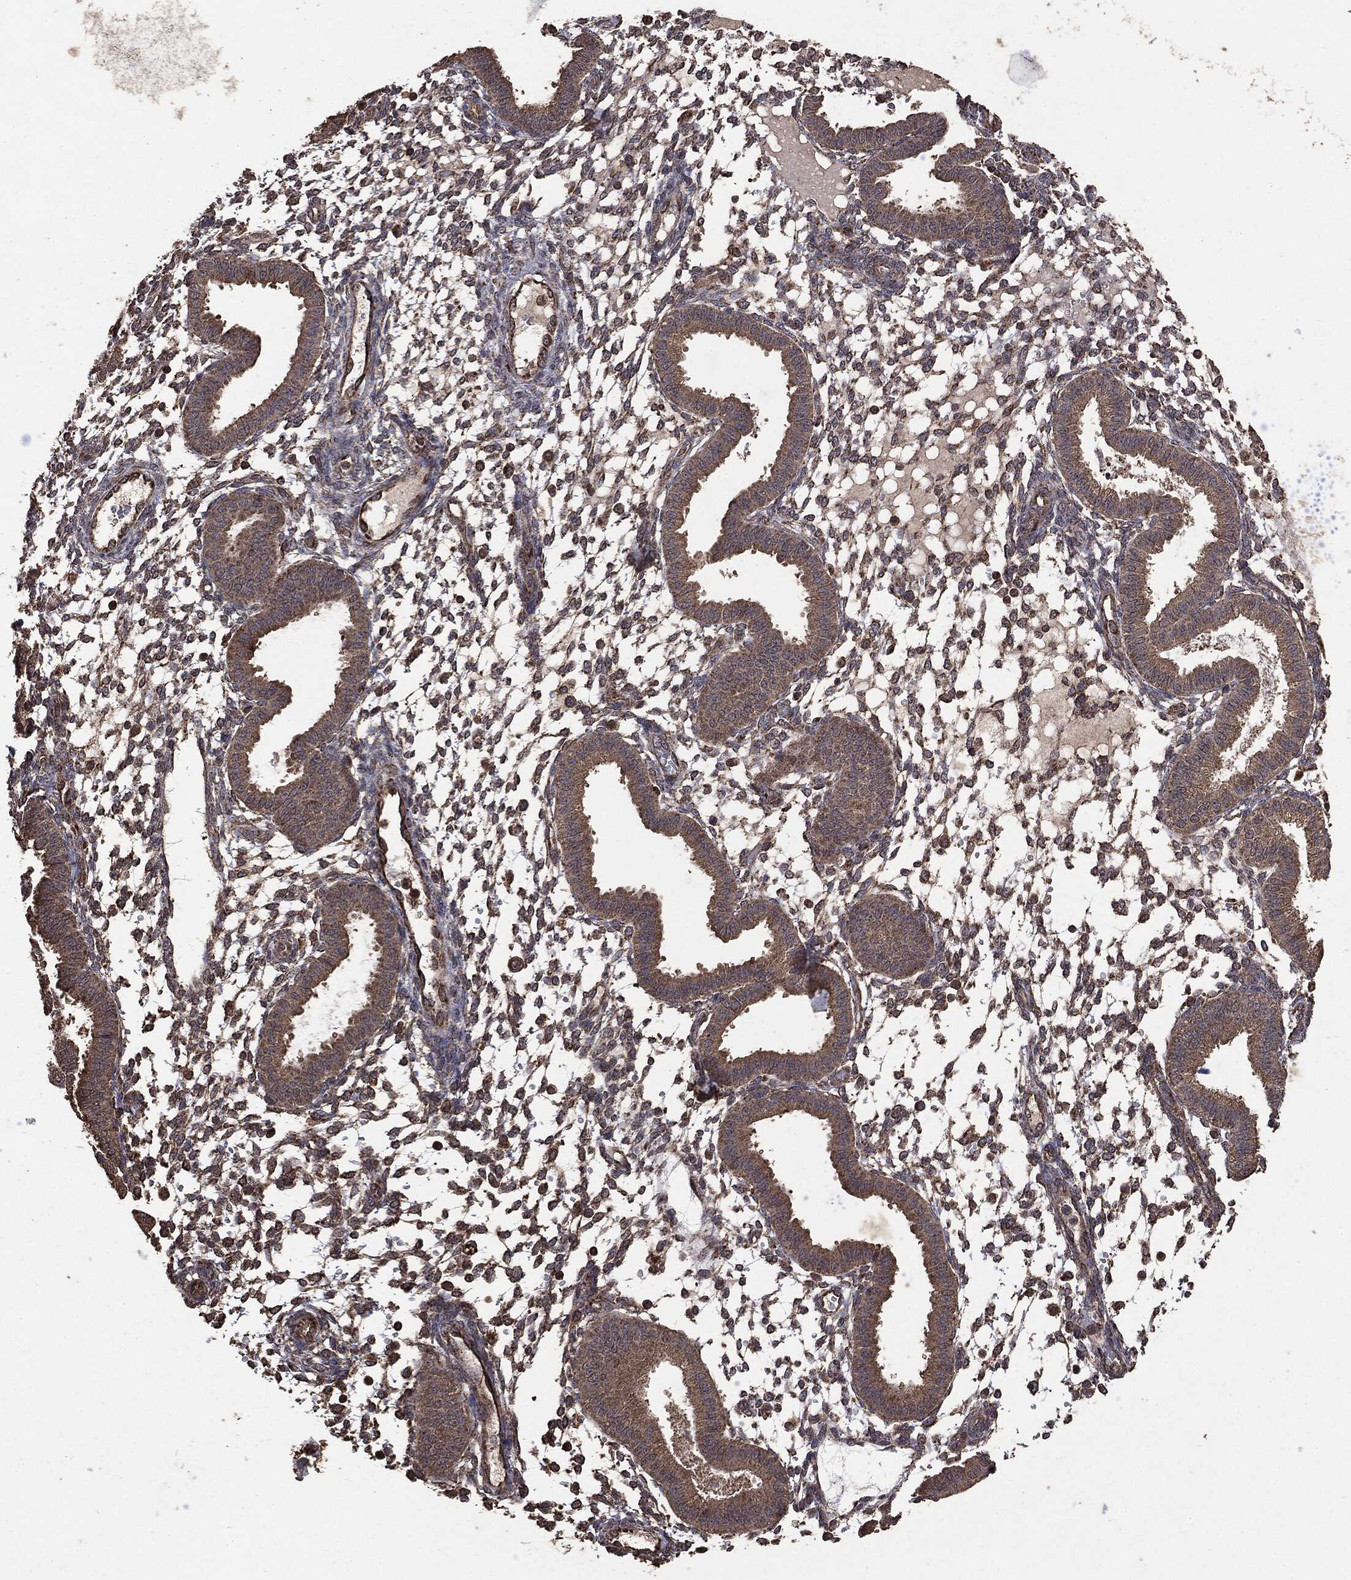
{"staining": {"intensity": "moderate", "quantity": ">75%", "location": "cytoplasmic/membranous"}, "tissue": "endometrium", "cell_type": "Cells in endometrial stroma", "image_type": "normal", "snomed": [{"axis": "morphology", "description": "Normal tissue, NOS"}, {"axis": "topography", "description": "Endometrium"}], "caption": "DAB immunohistochemical staining of normal human endometrium reveals moderate cytoplasmic/membranous protein positivity in approximately >75% of cells in endometrial stroma. (brown staining indicates protein expression, while blue staining denotes nuclei).", "gene": "MTOR", "patient": {"sex": "female", "age": 43}}